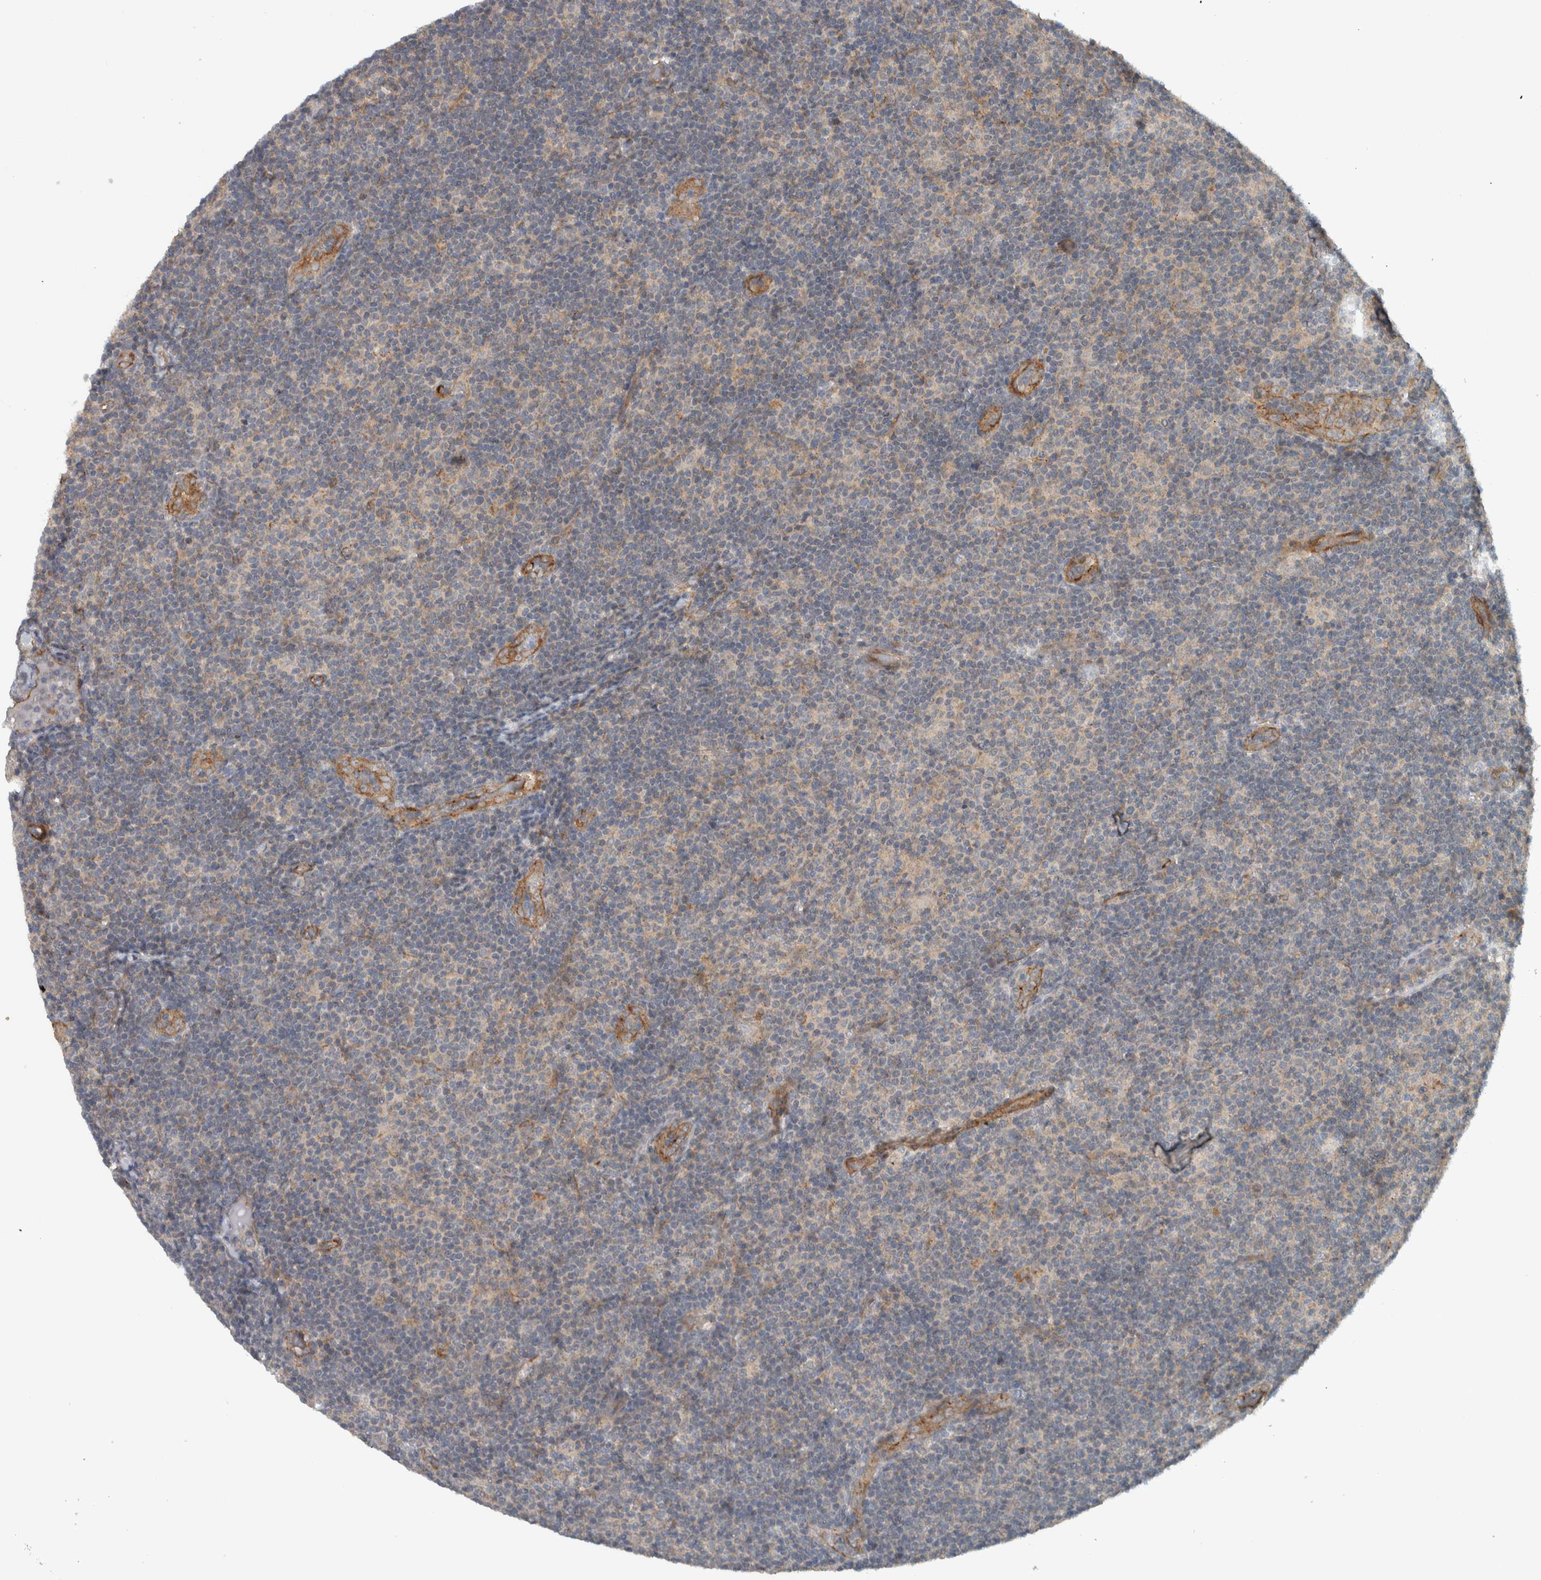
{"staining": {"intensity": "negative", "quantity": "none", "location": "none"}, "tissue": "lymphoma", "cell_type": "Tumor cells", "image_type": "cancer", "snomed": [{"axis": "morphology", "description": "Malignant lymphoma, non-Hodgkin's type, Low grade"}, {"axis": "topography", "description": "Lymph node"}], "caption": "The immunohistochemistry (IHC) histopathology image has no significant positivity in tumor cells of malignant lymphoma, non-Hodgkin's type (low-grade) tissue.", "gene": "LBHD1", "patient": {"sex": "male", "age": 83}}